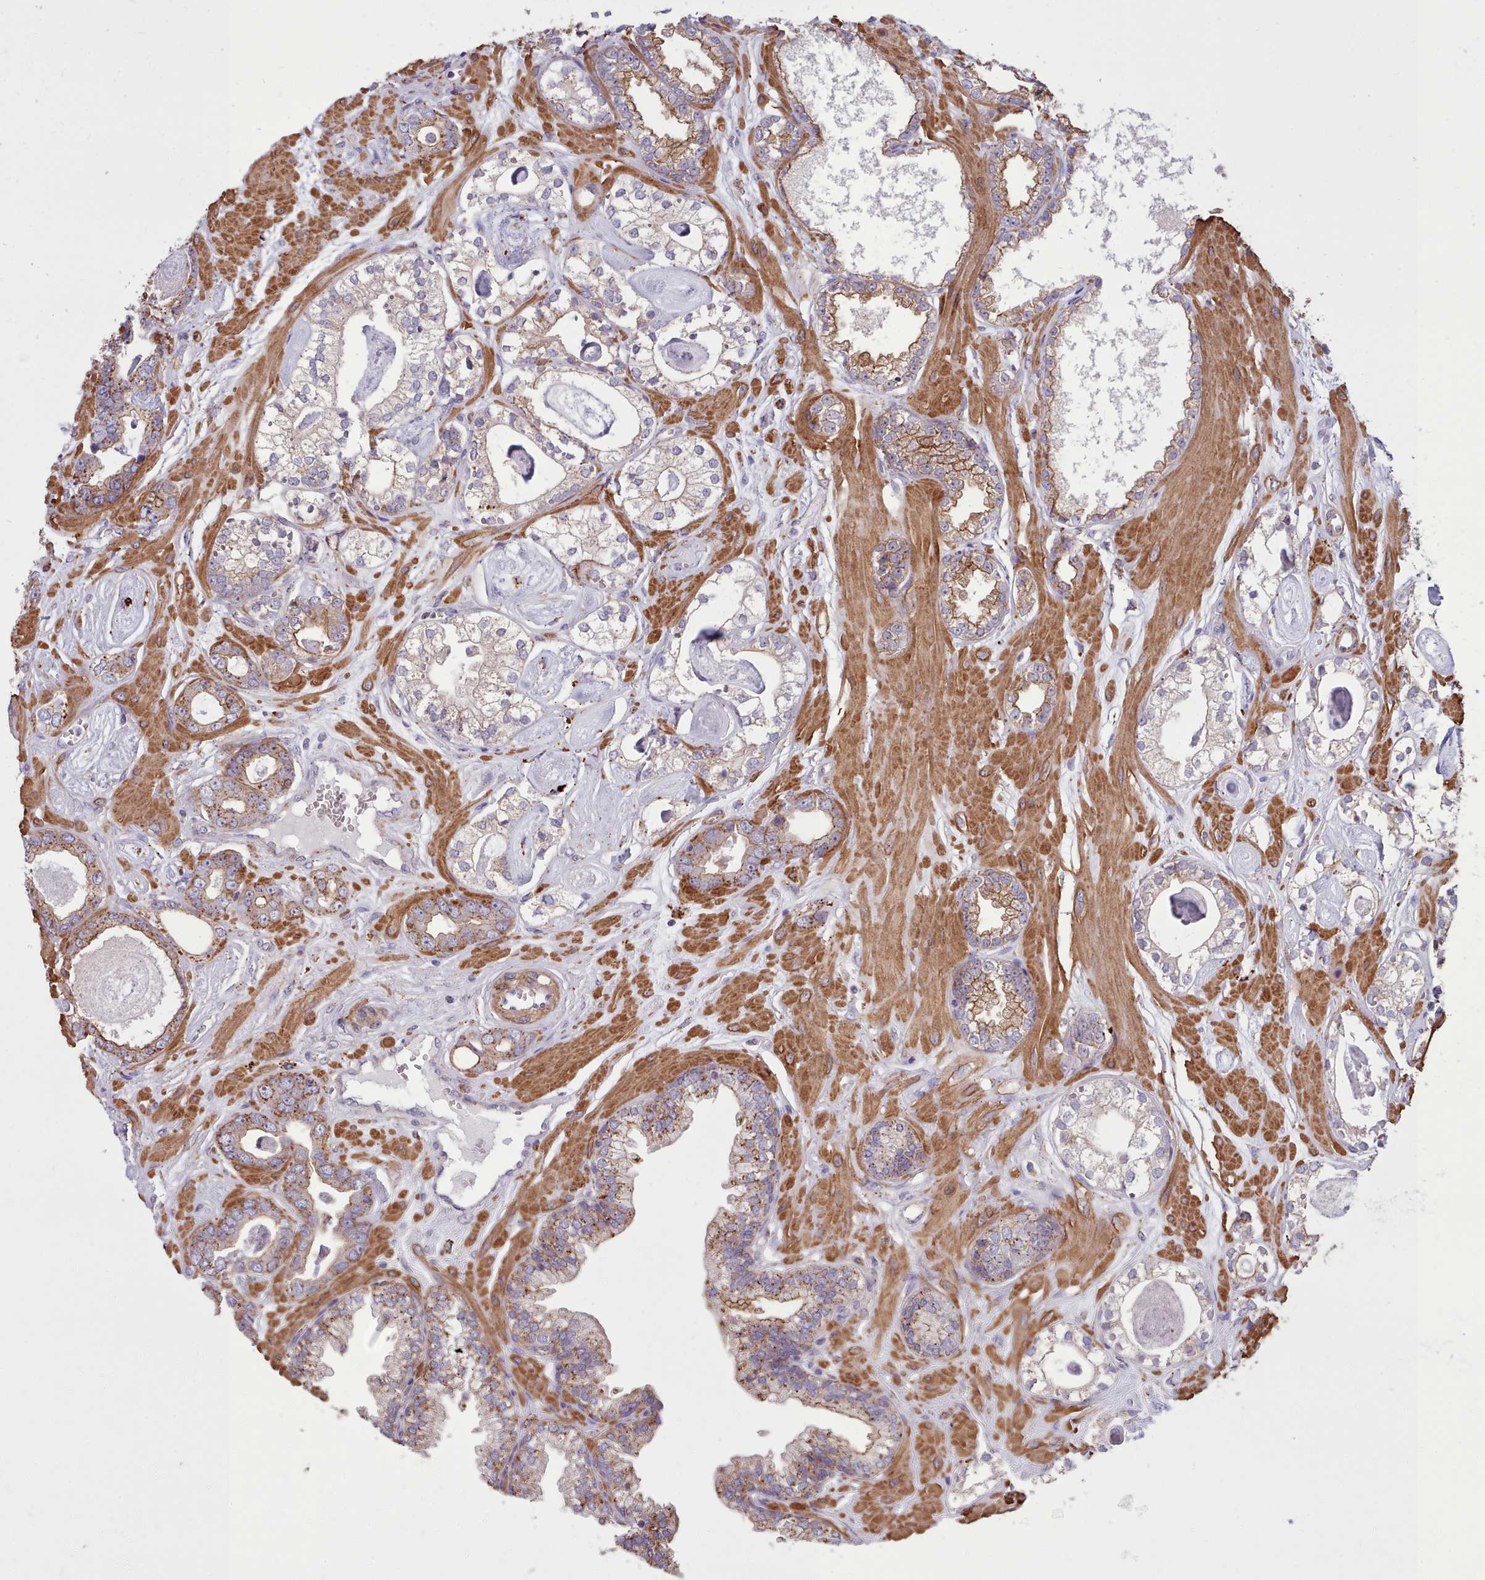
{"staining": {"intensity": "moderate", "quantity": "<25%", "location": "cytoplasmic/membranous"}, "tissue": "prostate cancer", "cell_type": "Tumor cells", "image_type": "cancer", "snomed": [{"axis": "morphology", "description": "Adenocarcinoma, Low grade"}, {"axis": "topography", "description": "Prostate"}], "caption": "High-power microscopy captured an immunohistochemistry (IHC) micrograph of prostate cancer, revealing moderate cytoplasmic/membranous staining in approximately <25% of tumor cells.", "gene": "PACSIN3", "patient": {"sex": "male", "age": 60}}